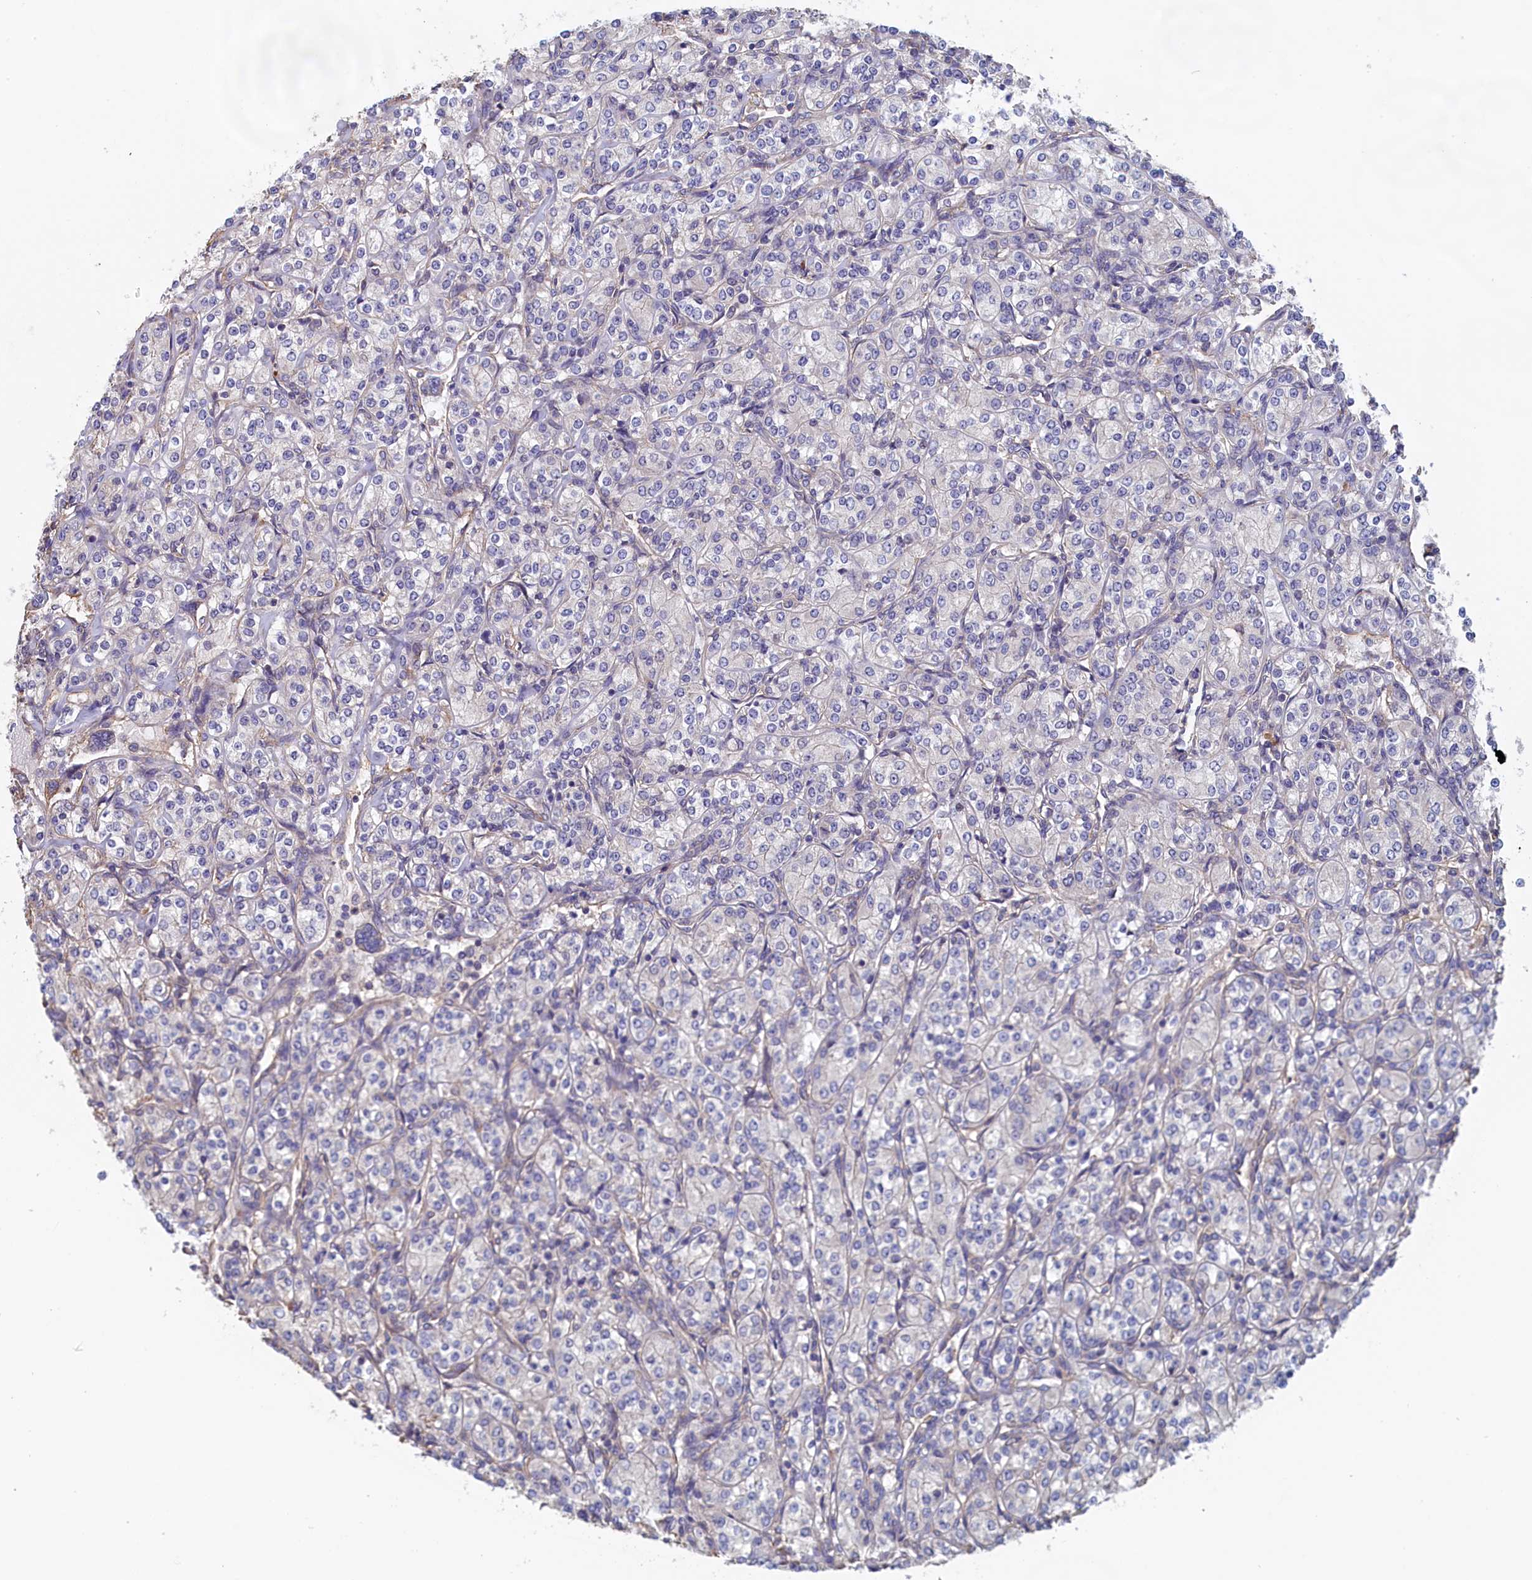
{"staining": {"intensity": "negative", "quantity": "none", "location": "none"}, "tissue": "renal cancer", "cell_type": "Tumor cells", "image_type": "cancer", "snomed": [{"axis": "morphology", "description": "Adenocarcinoma, NOS"}, {"axis": "topography", "description": "Kidney"}], "caption": "Photomicrograph shows no protein expression in tumor cells of renal cancer (adenocarcinoma) tissue.", "gene": "ANKRD2", "patient": {"sex": "male", "age": 77}}